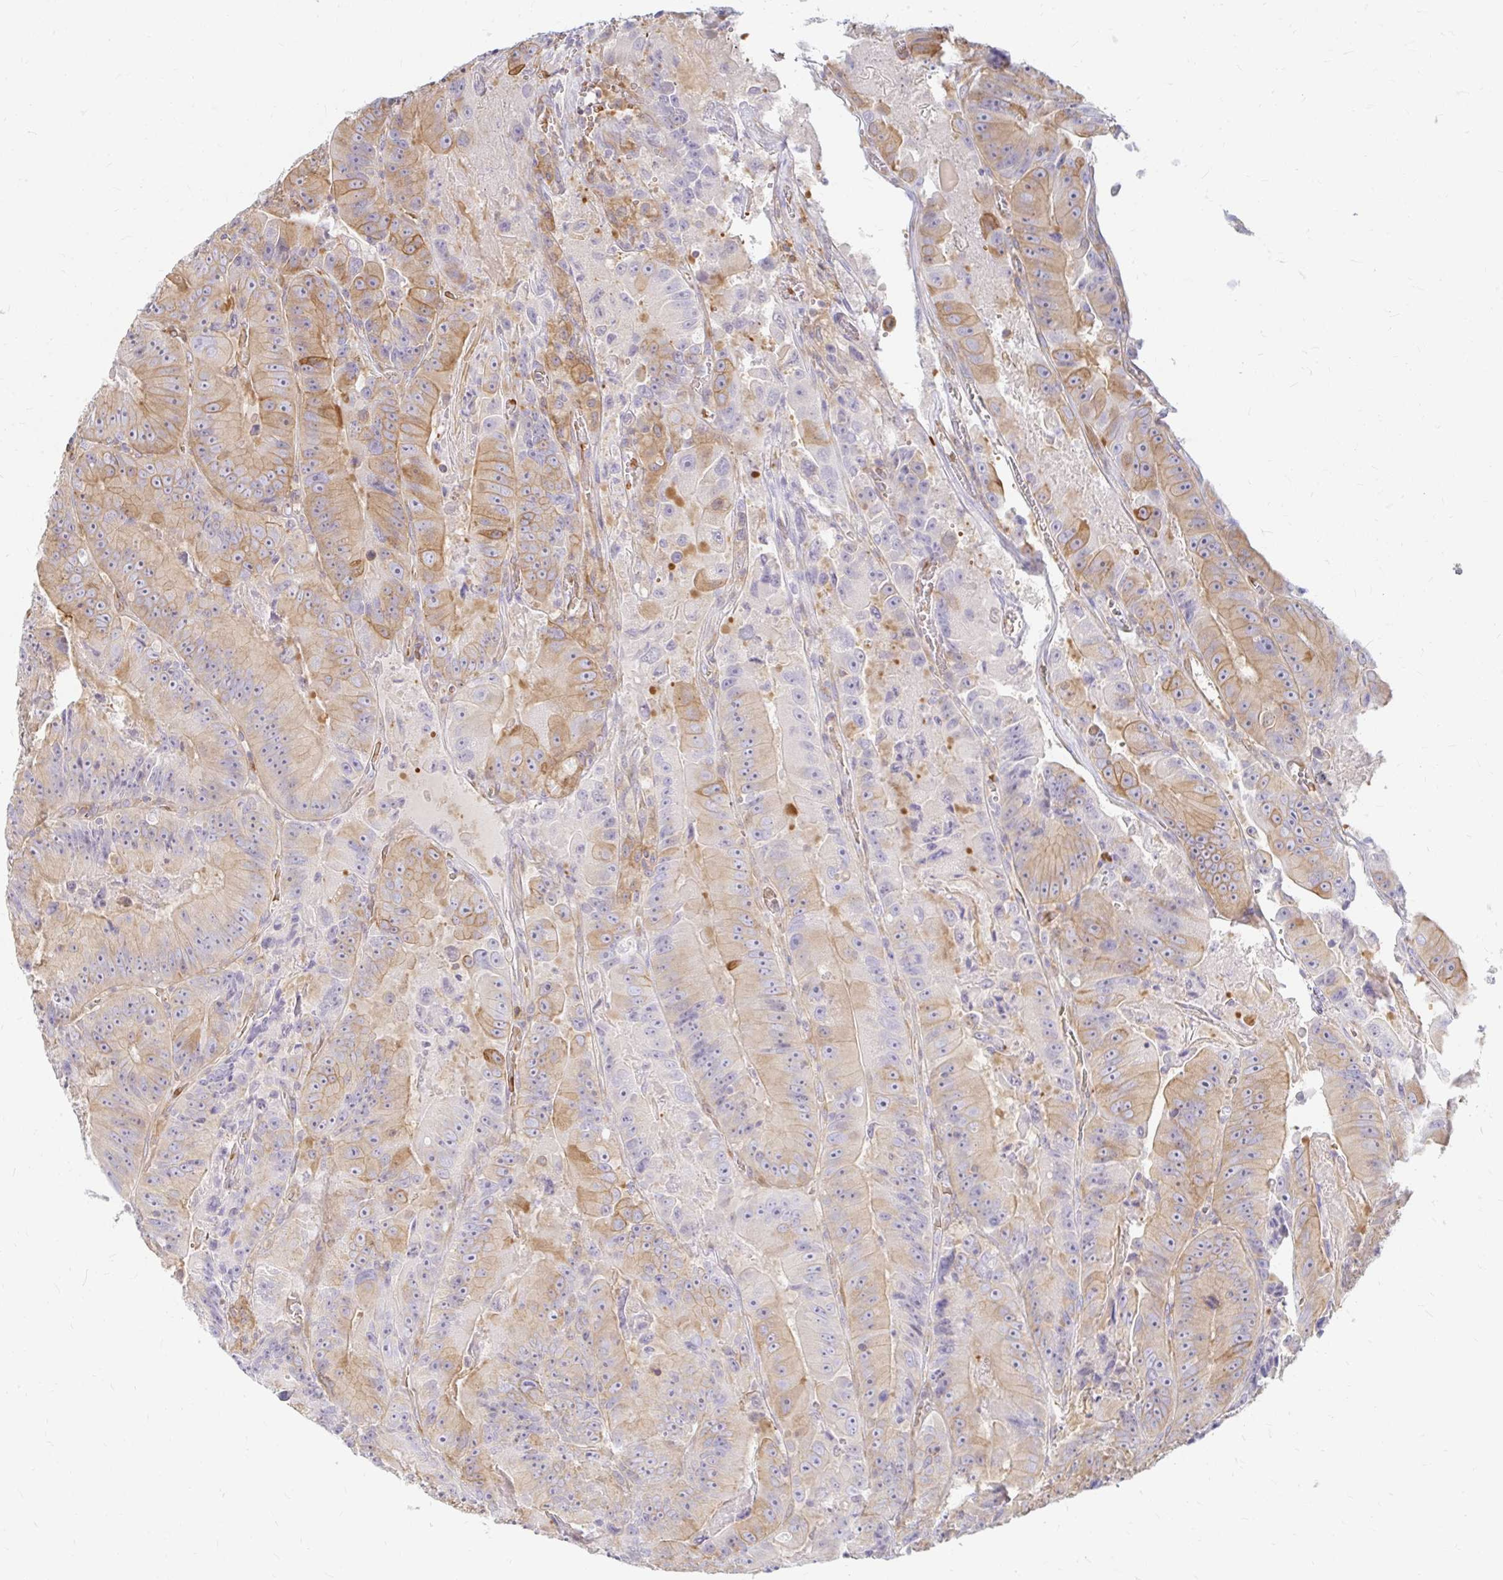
{"staining": {"intensity": "weak", "quantity": "25%-75%", "location": "cytoplasmic/membranous"}, "tissue": "colorectal cancer", "cell_type": "Tumor cells", "image_type": "cancer", "snomed": [{"axis": "morphology", "description": "Adenocarcinoma, NOS"}, {"axis": "topography", "description": "Colon"}], "caption": "DAB immunohistochemical staining of human adenocarcinoma (colorectal) exhibits weak cytoplasmic/membranous protein staining in approximately 25%-75% of tumor cells. (brown staining indicates protein expression, while blue staining denotes nuclei).", "gene": "CAST", "patient": {"sex": "female", "age": 86}}